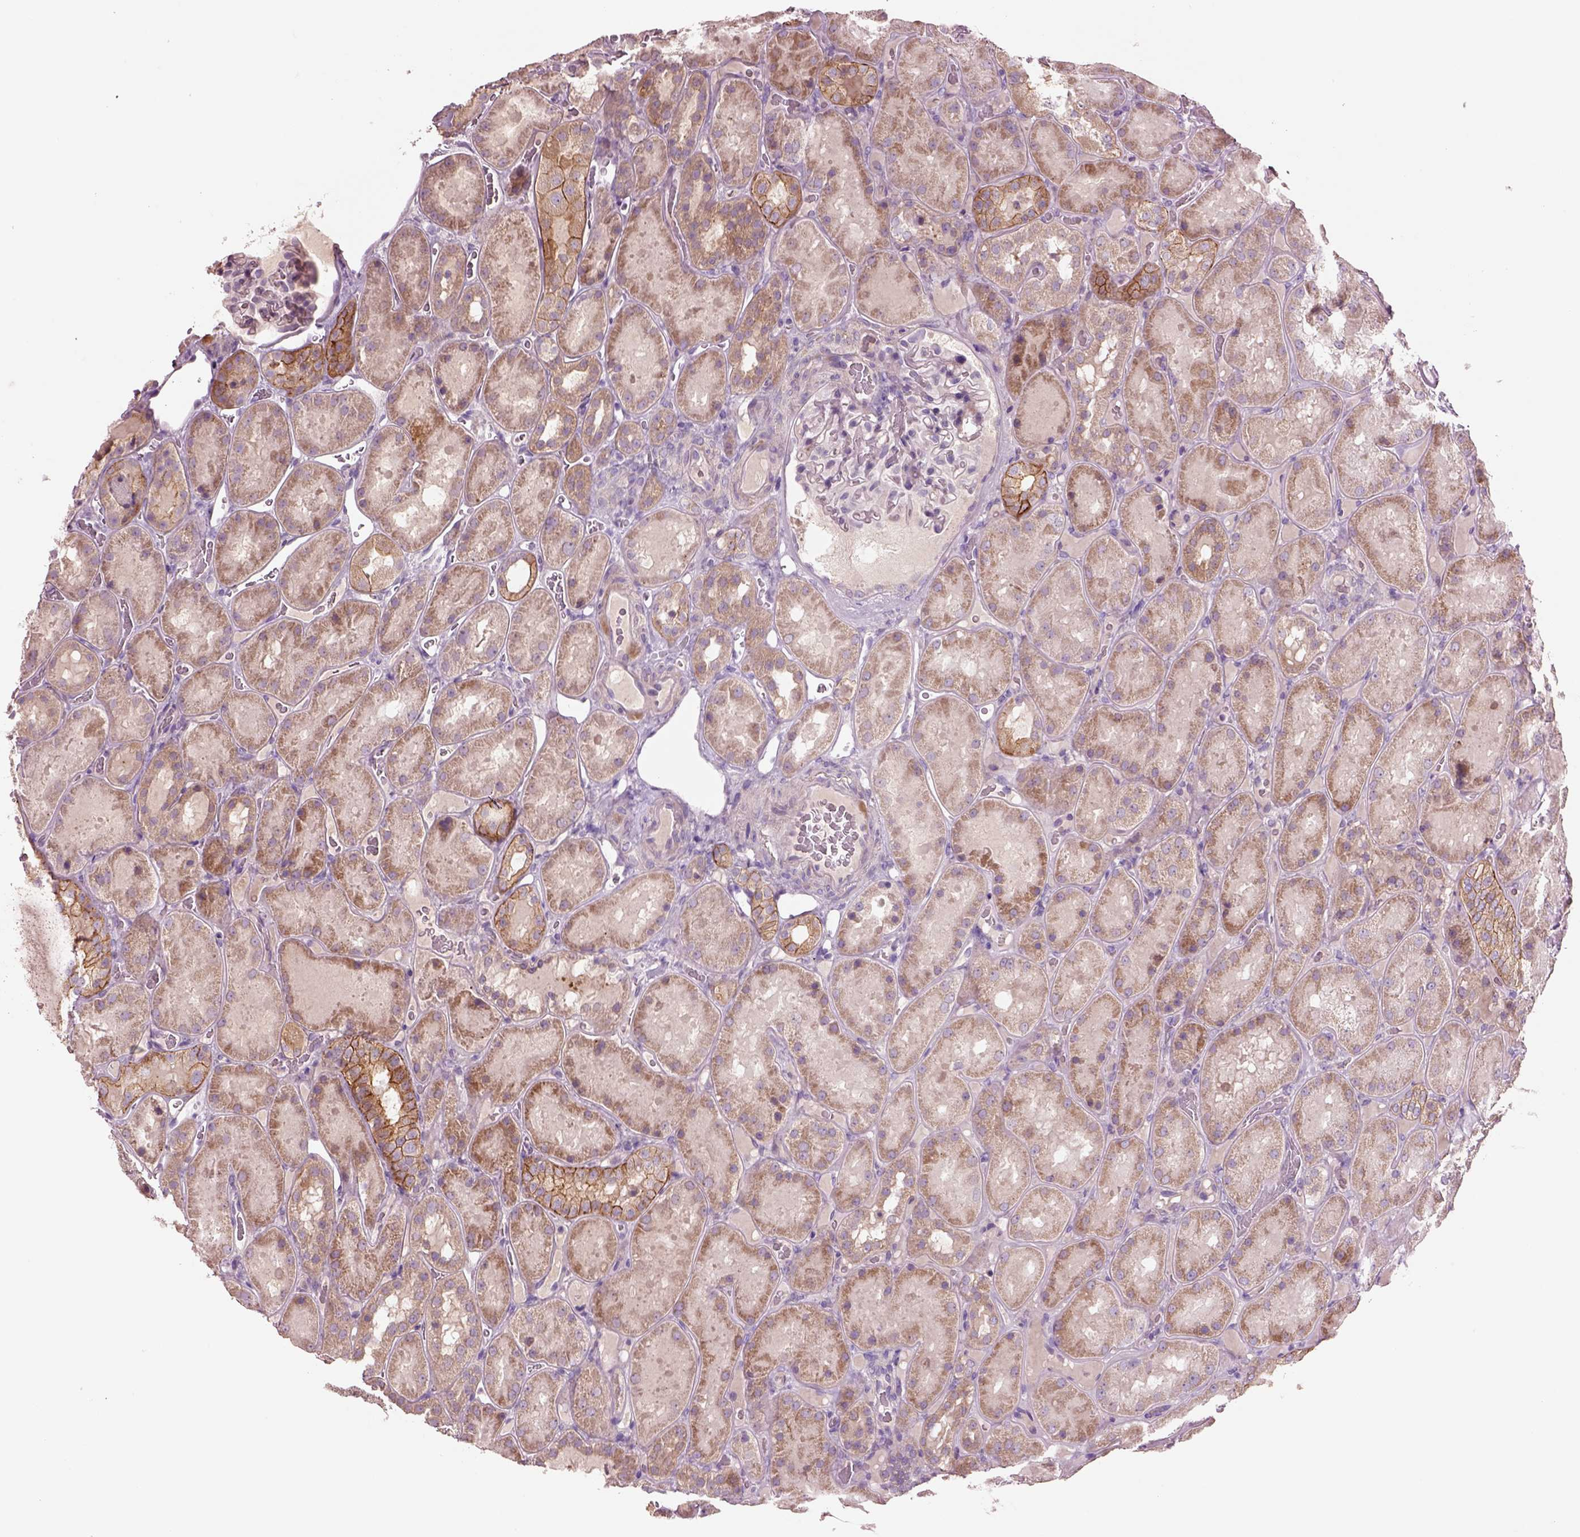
{"staining": {"intensity": "negative", "quantity": "none", "location": "none"}, "tissue": "kidney", "cell_type": "Cells in glomeruli", "image_type": "normal", "snomed": [{"axis": "morphology", "description": "Normal tissue, NOS"}, {"axis": "topography", "description": "Kidney"}], "caption": "IHC histopathology image of benign kidney stained for a protein (brown), which exhibits no positivity in cells in glomeruli. (DAB immunohistochemistry (IHC) with hematoxylin counter stain).", "gene": "PLPP7", "patient": {"sex": "male", "age": 73}}